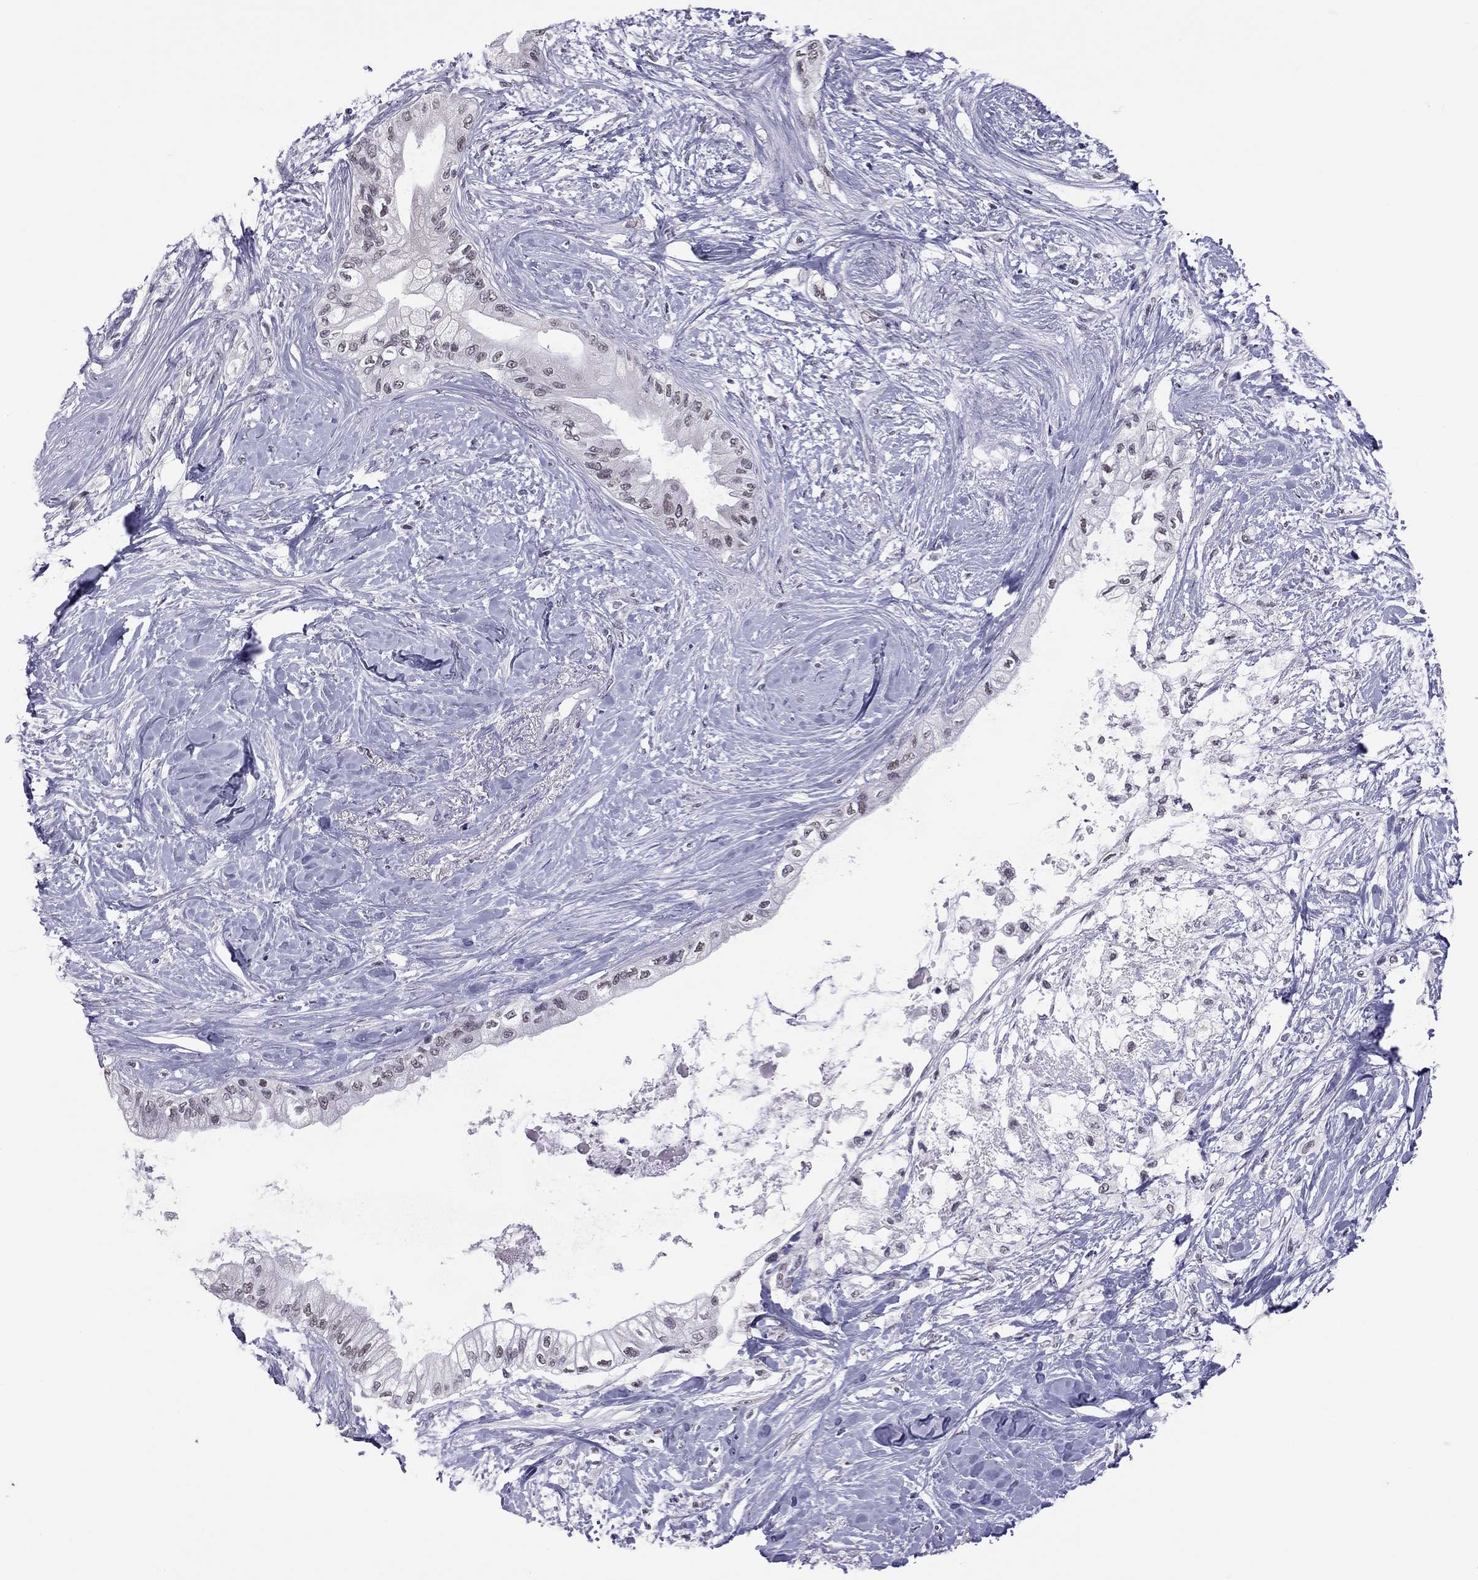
{"staining": {"intensity": "negative", "quantity": "none", "location": "none"}, "tissue": "pancreatic cancer", "cell_type": "Tumor cells", "image_type": "cancer", "snomed": [{"axis": "morphology", "description": "Normal tissue, NOS"}, {"axis": "morphology", "description": "Adenocarcinoma, NOS"}, {"axis": "topography", "description": "Pancreas"}, {"axis": "topography", "description": "Duodenum"}], "caption": "Protein analysis of pancreatic adenocarcinoma reveals no significant positivity in tumor cells.", "gene": "PPP1R3A", "patient": {"sex": "female", "age": 60}}